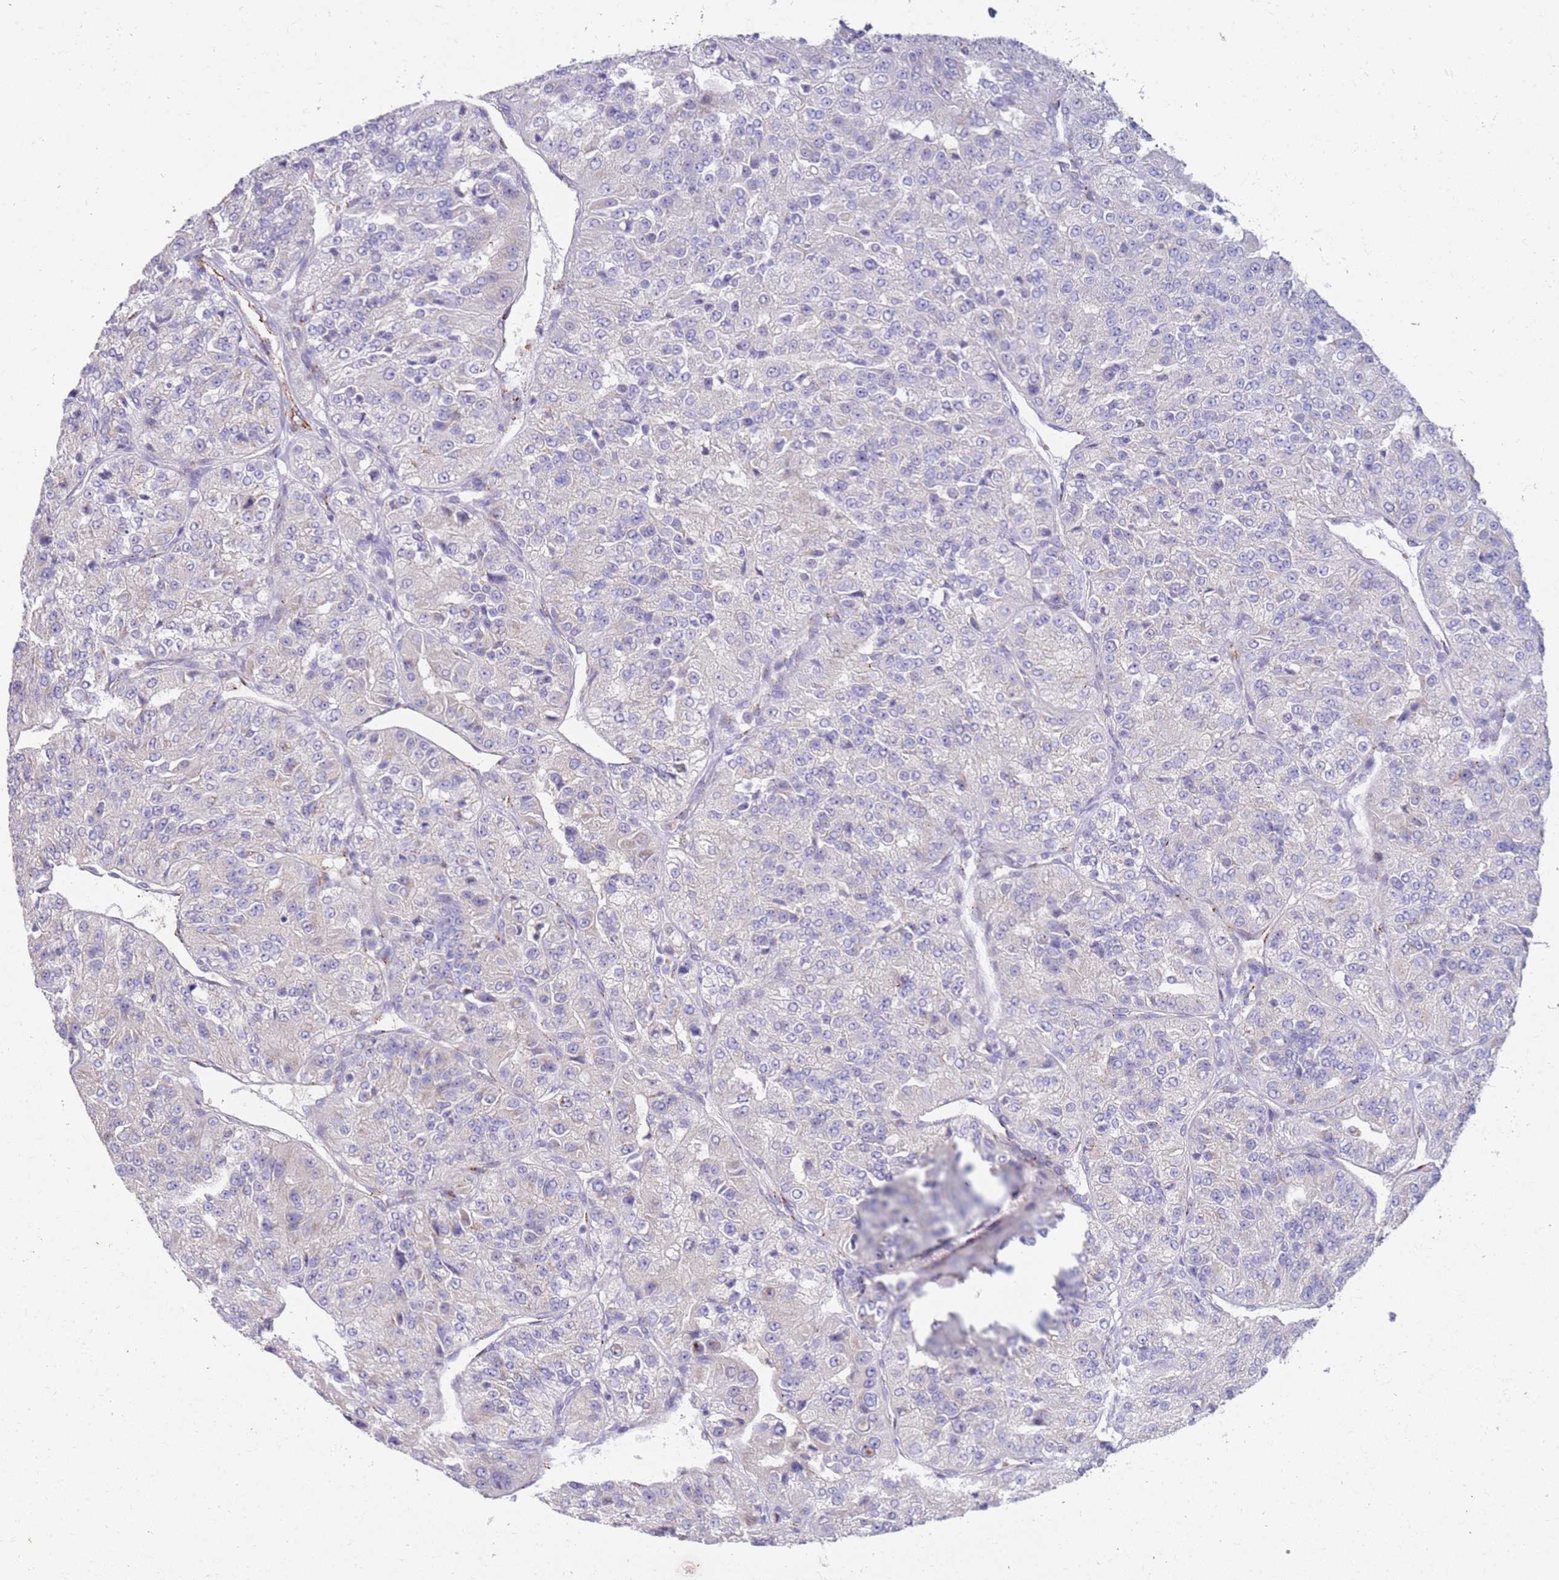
{"staining": {"intensity": "negative", "quantity": "none", "location": "none"}, "tissue": "renal cancer", "cell_type": "Tumor cells", "image_type": "cancer", "snomed": [{"axis": "morphology", "description": "Adenocarcinoma, NOS"}, {"axis": "topography", "description": "Kidney"}], "caption": "An IHC photomicrograph of renal adenocarcinoma is shown. There is no staining in tumor cells of renal adenocarcinoma.", "gene": "NMUR2", "patient": {"sex": "female", "age": 63}}